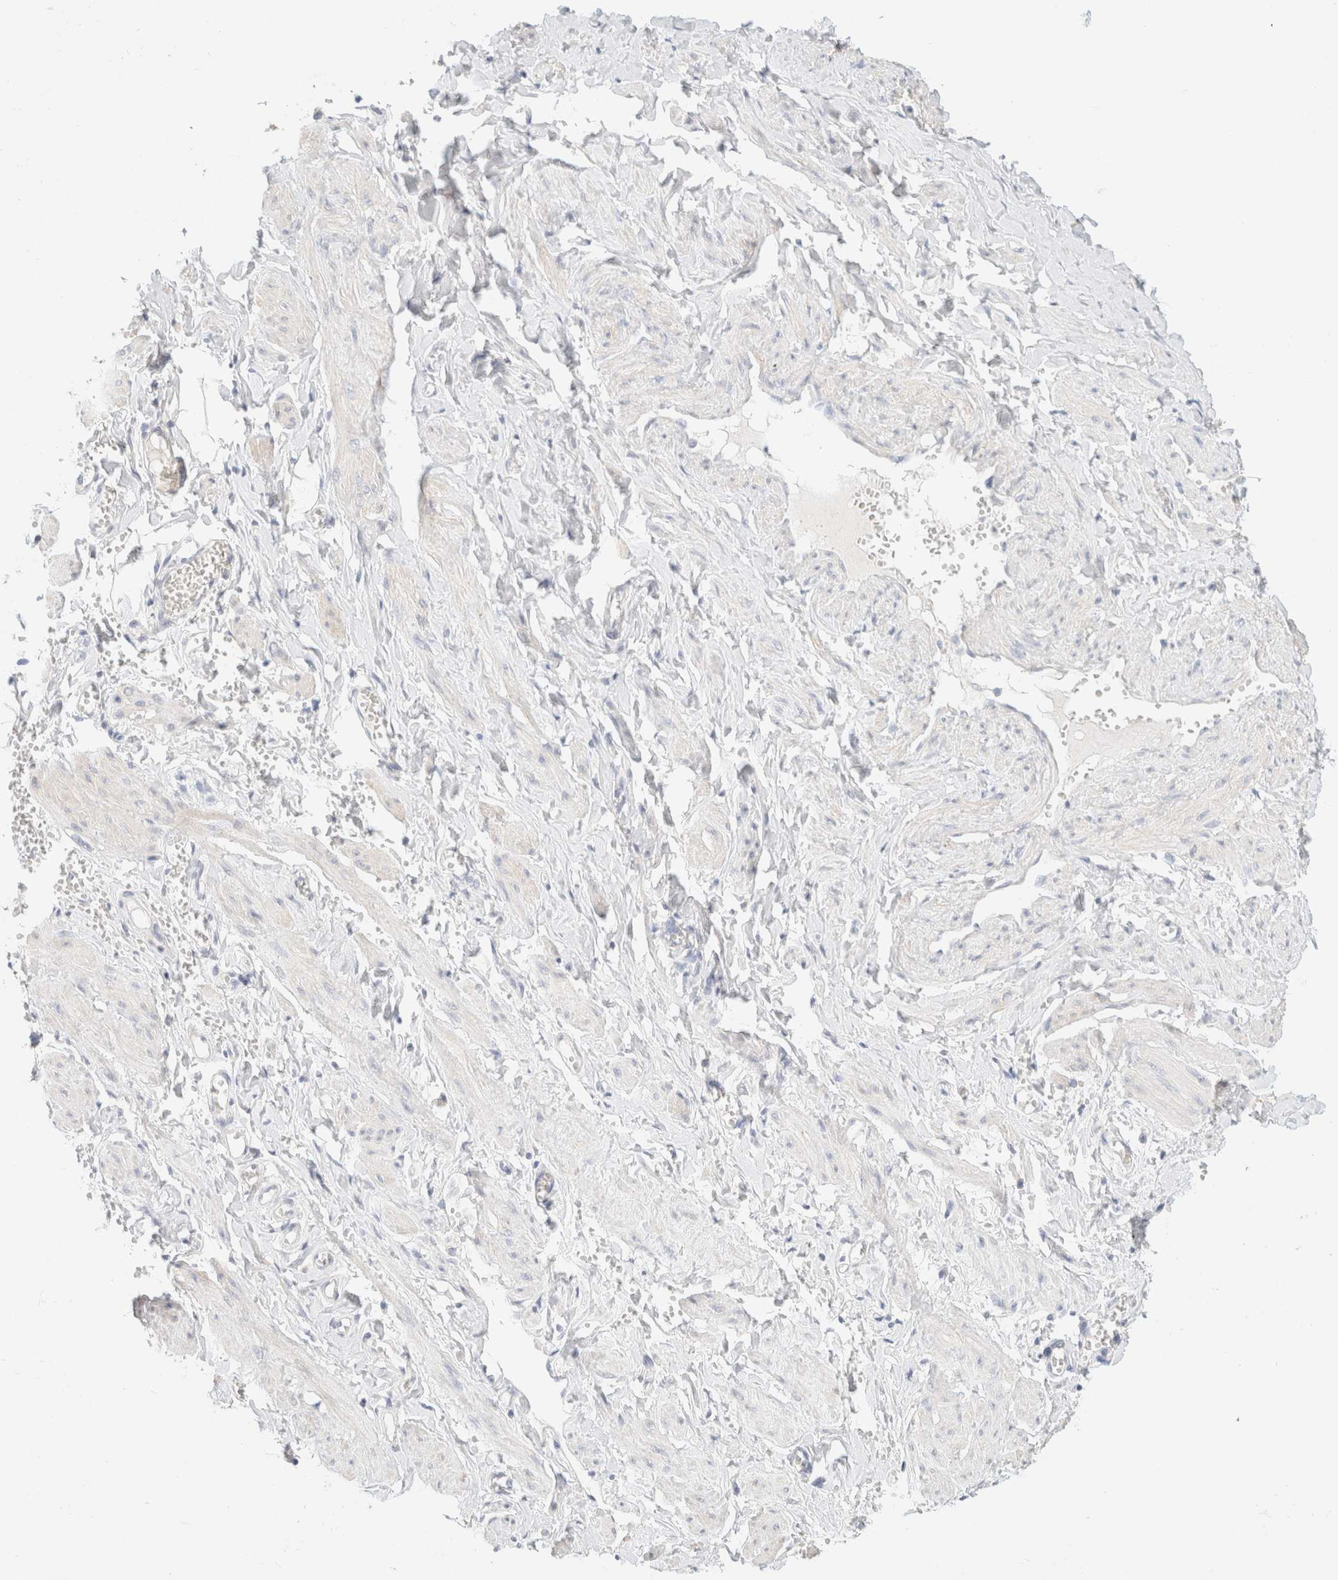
{"staining": {"intensity": "negative", "quantity": "none", "location": "none"}, "tissue": "adipose tissue", "cell_type": "Adipocytes", "image_type": "normal", "snomed": [{"axis": "morphology", "description": "Normal tissue, NOS"}, {"axis": "topography", "description": "Vascular tissue"}, {"axis": "topography", "description": "Fallopian tube"}, {"axis": "topography", "description": "Ovary"}], "caption": "Human adipose tissue stained for a protein using IHC shows no staining in adipocytes.", "gene": "CA12", "patient": {"sex": "female", "age": 67}}